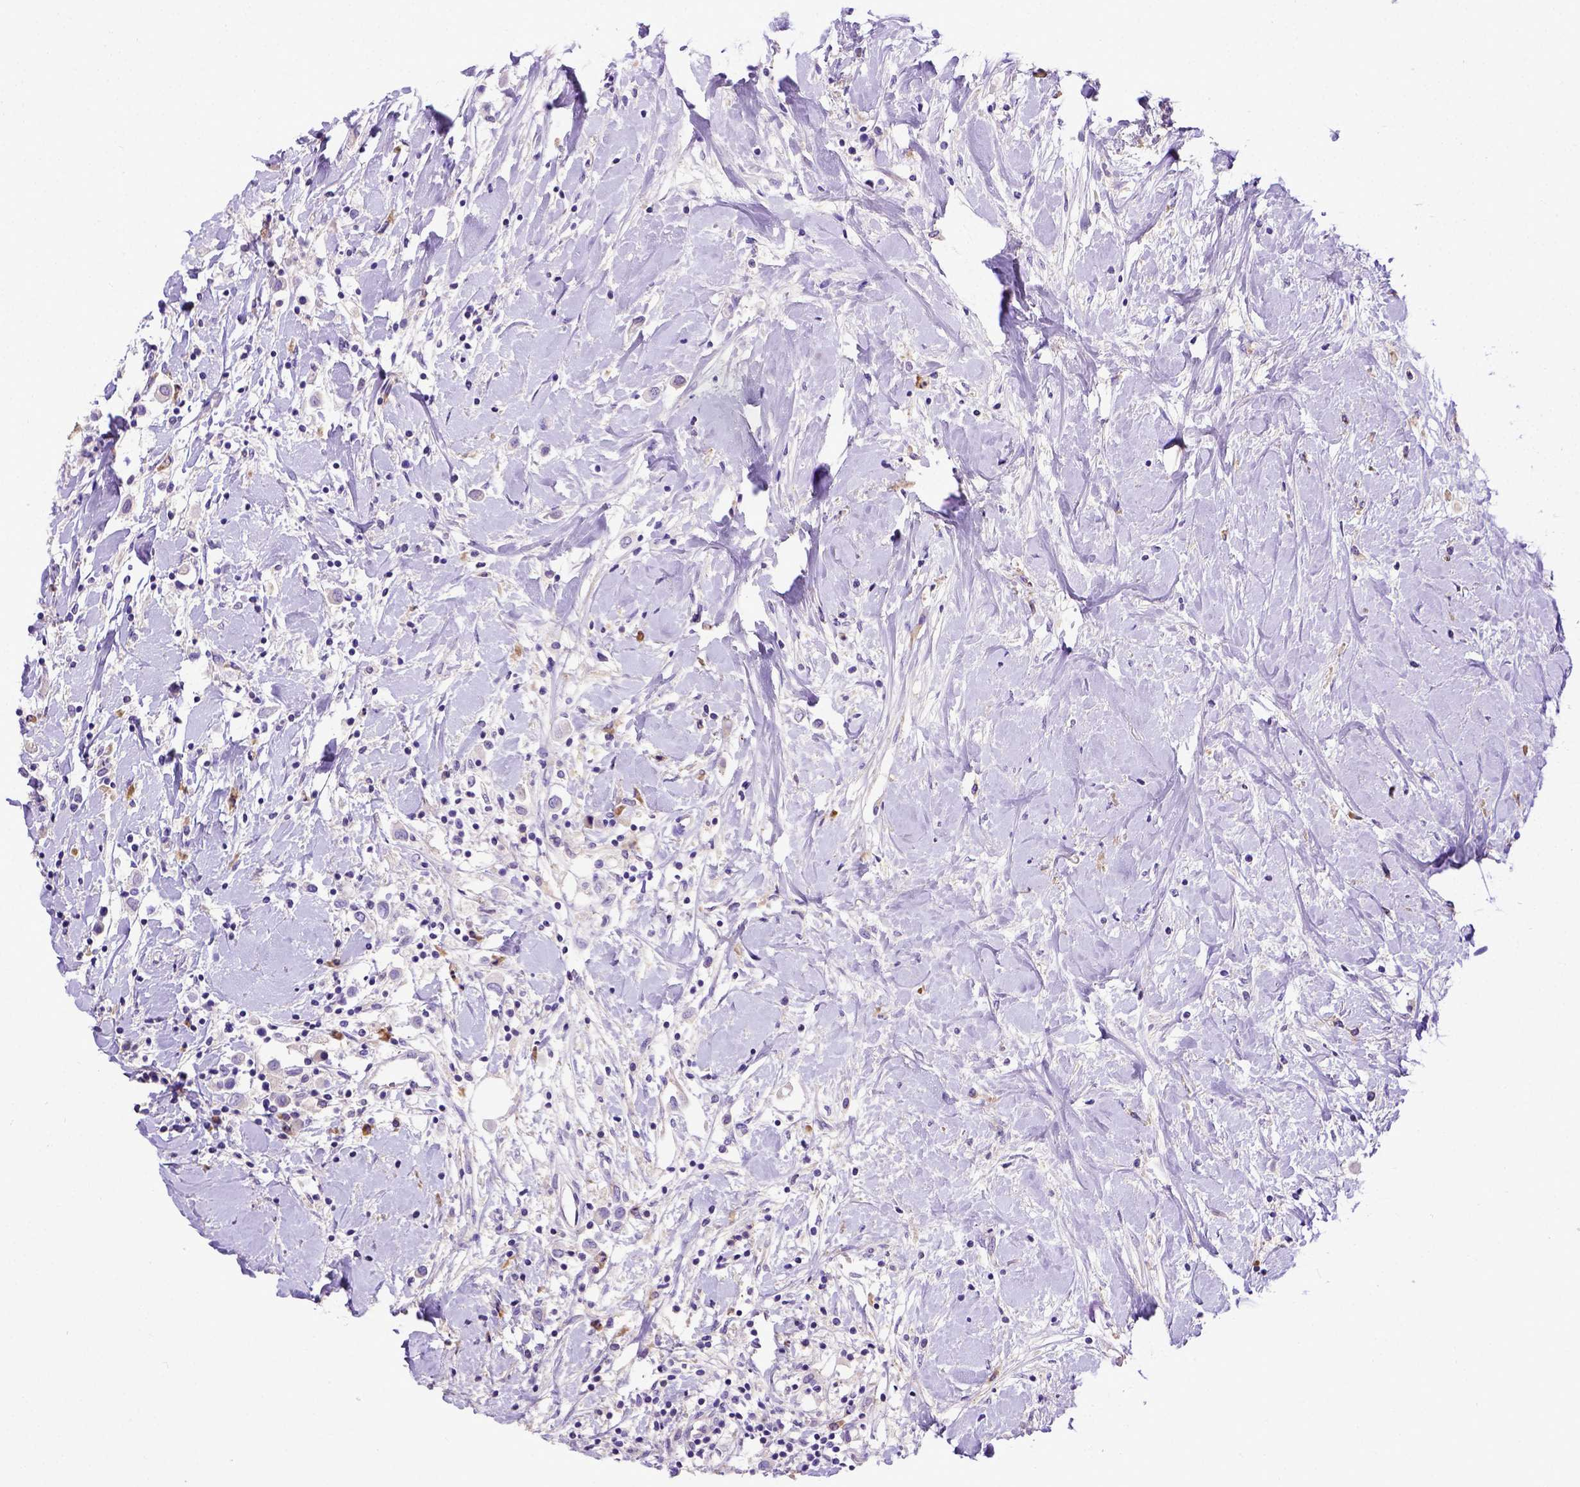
{"staining": {"intensity": "negative", "quantity": "none", "location": "none"}, "tissue": "breast cancer", "cell_type": "Tumor cells", "image_type": "cancer", "snomed": [{"axis": "morphology", "description": "Duct carcinoma"}, {"axis": "topography", "description": "Breast"}], "caption": "Immunohistochemical staining of human breast cancer (intraductal carcinoma) displays no significant staining in tumor cells.", "gene": "CFAP300", "patient": {"sex": "female", "age": 61}}